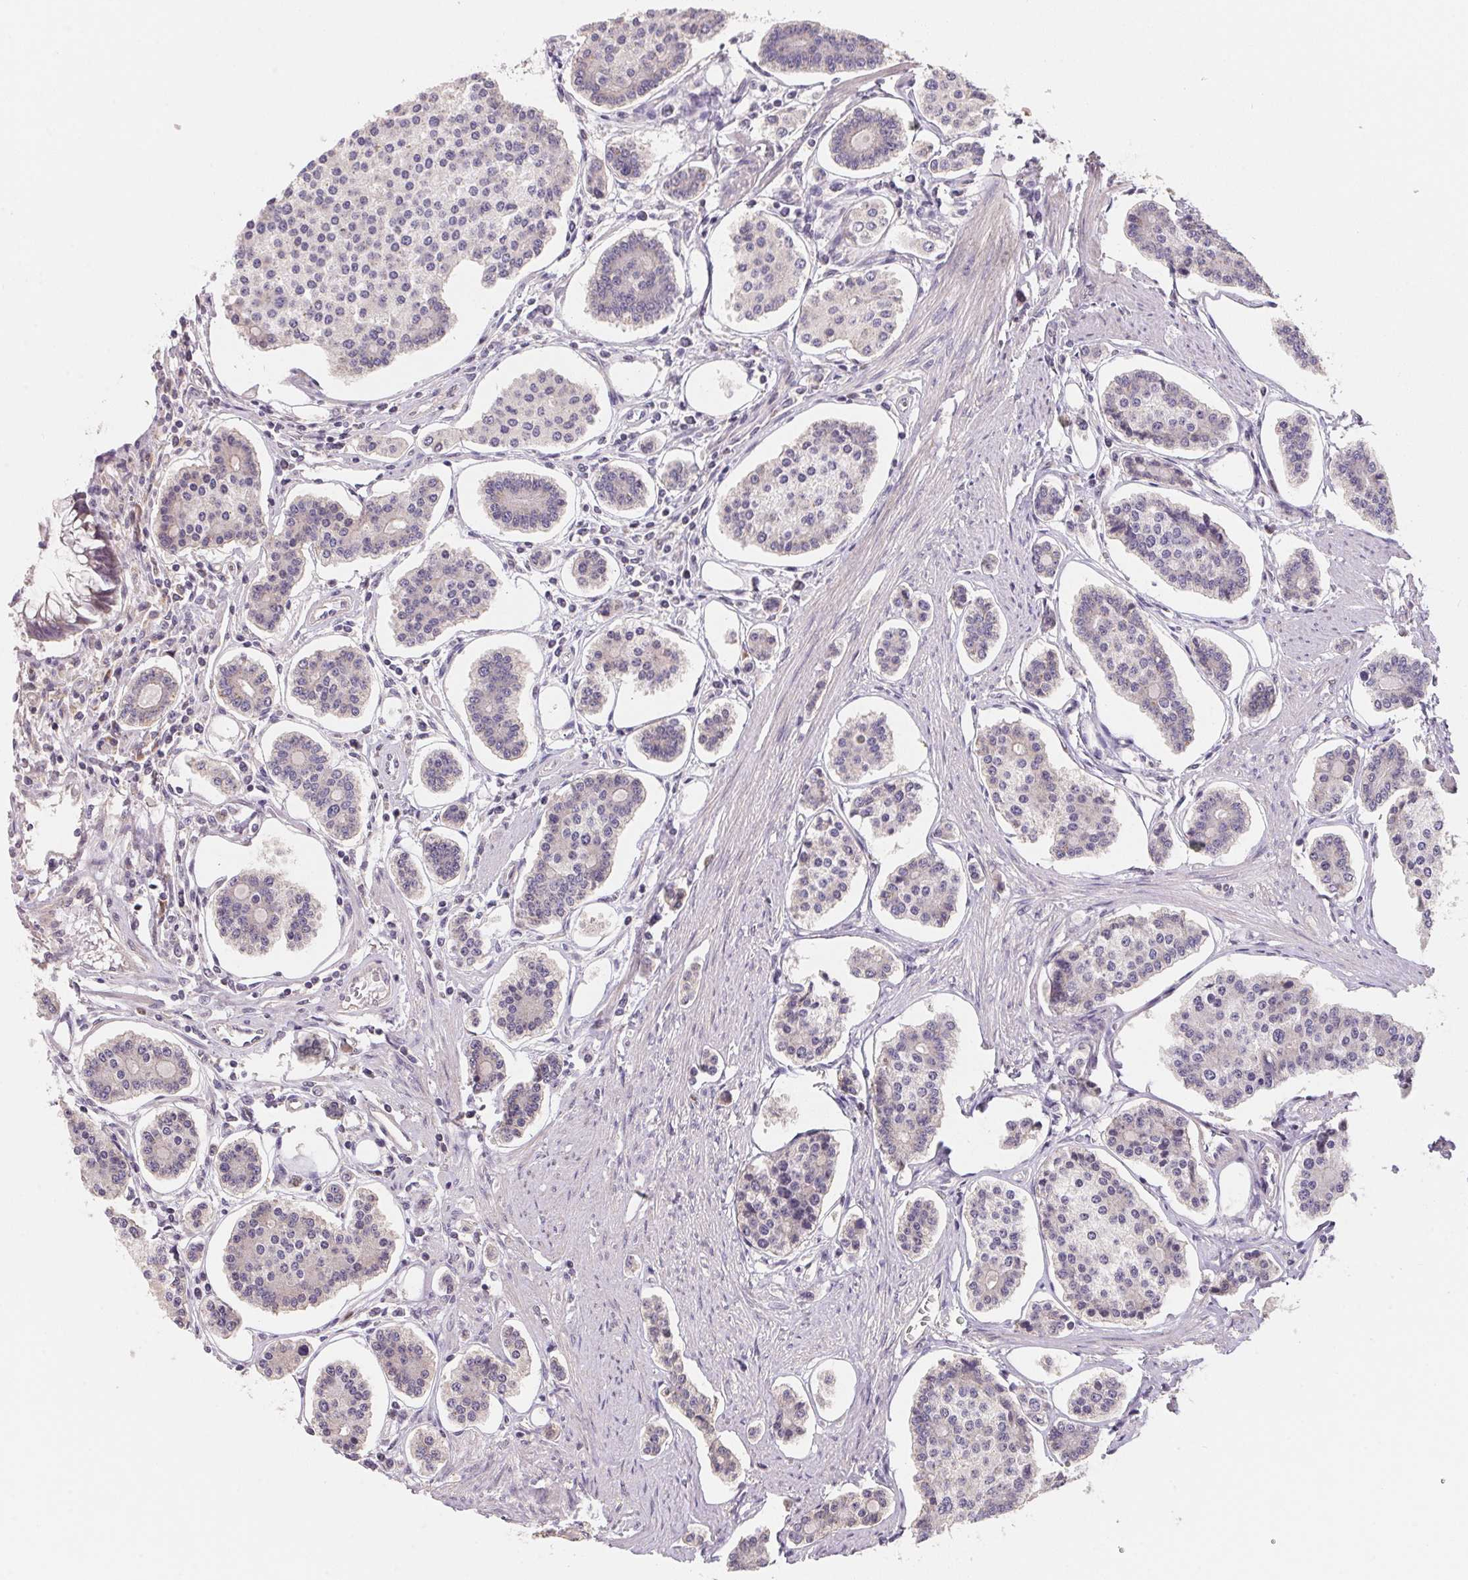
{"staining": {"intensity": "negative", "quantity": "none", "location": "none"}, "tissue": "carcinoid", "cell_type": "Tumor cells", "image_type": "cancer", "snomed": [{"axis": "morphology", "description": "Carcinoid, malignant, NOS"}, {"axis": "topography", "description": "Small intestine"}], "caption": "Immunohistochemistry photomicrograph of malignant carcinoid stained for a protein (brown), which displays no positivity in tumor cells.", "gene": "KIFC1", "patient": {"sex": "female", "age": 65}}